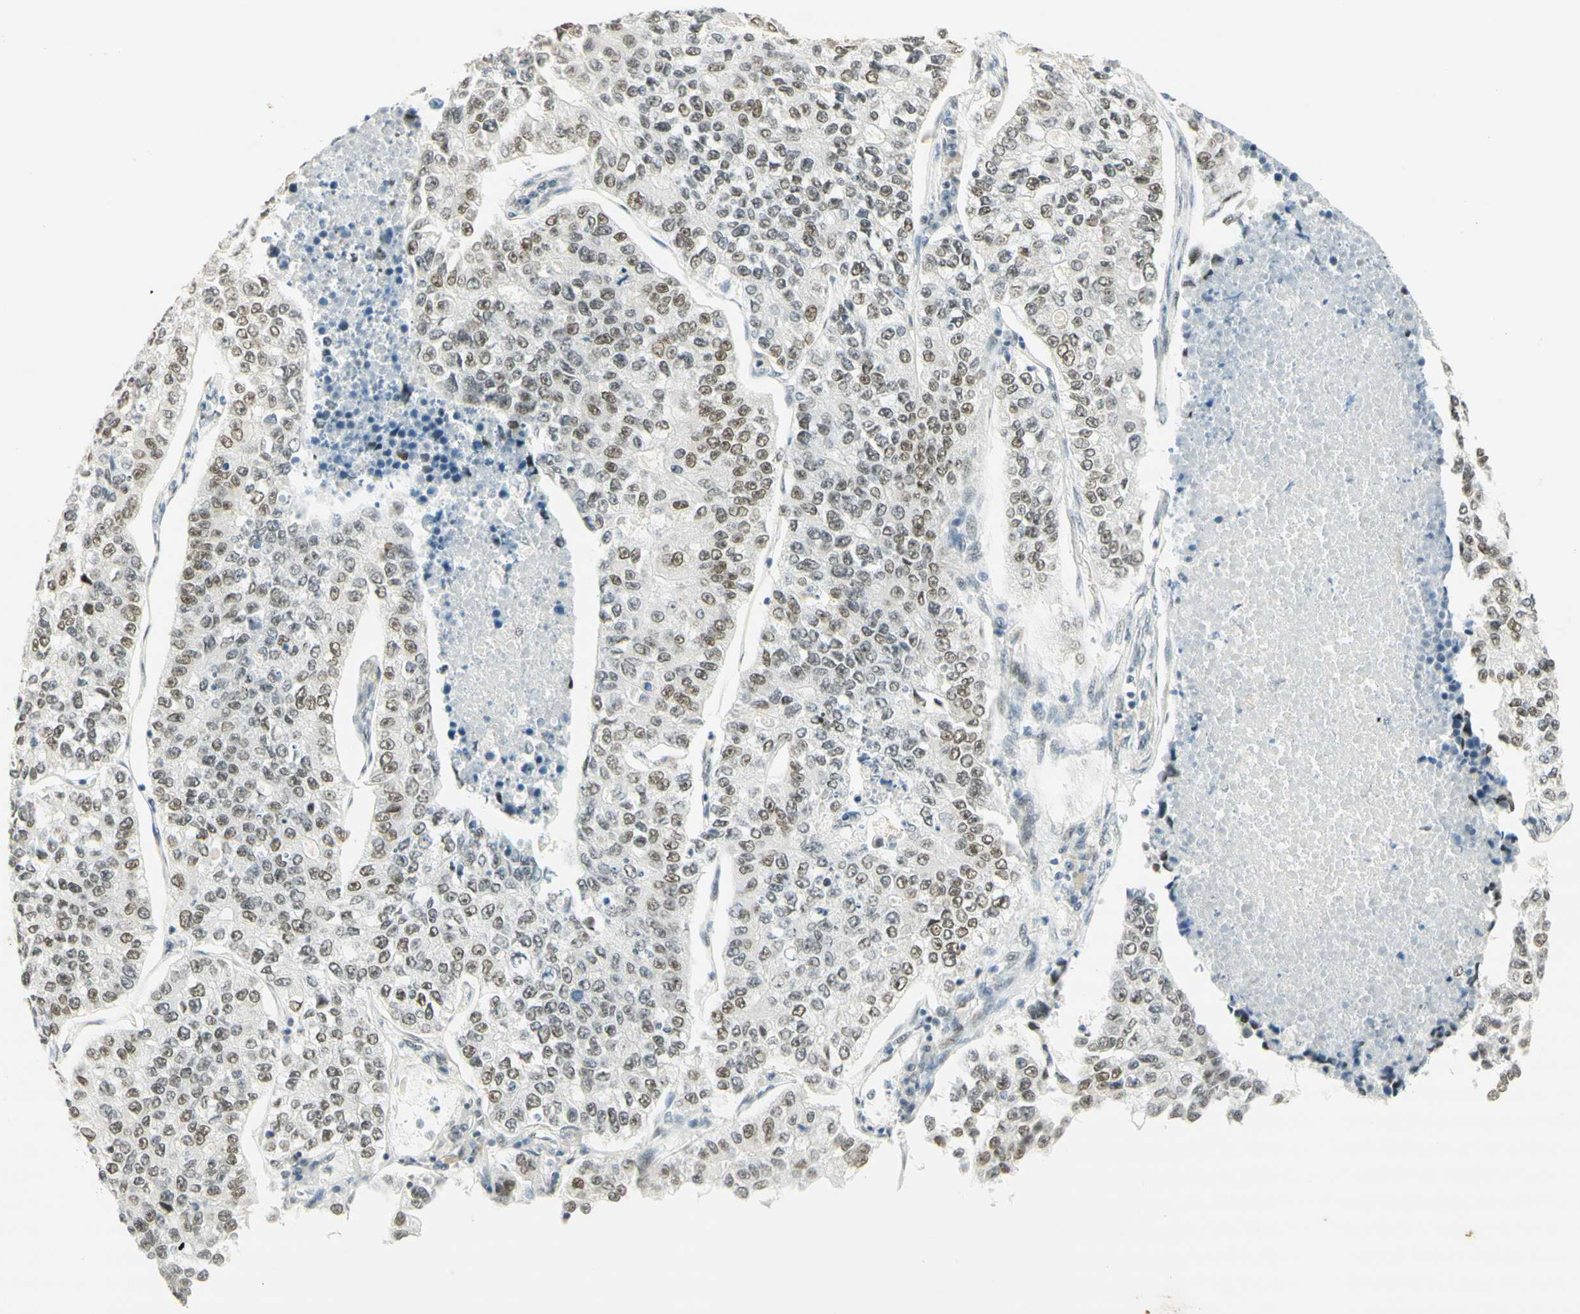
{"staining": {"intensity": "weak", "quantity": "25%-75%", "location": "nuclear"}, "tissue": "lung cancer", "cell_type": "Tumor cells", "image_type": "cancer", "snomed": [{"axis": "morphology", "description": "Adenocarcinoma, NOS"}, {"axis": "topography", "description": "Lung"}], "caption": "Lung cancer was stained to show a protein in brown. There is low levels of weak nuclear expression in approximately 25%-75% of tumor cells.", "gene": "PMS2", "patient": {"sex": "male", "age": 49}}